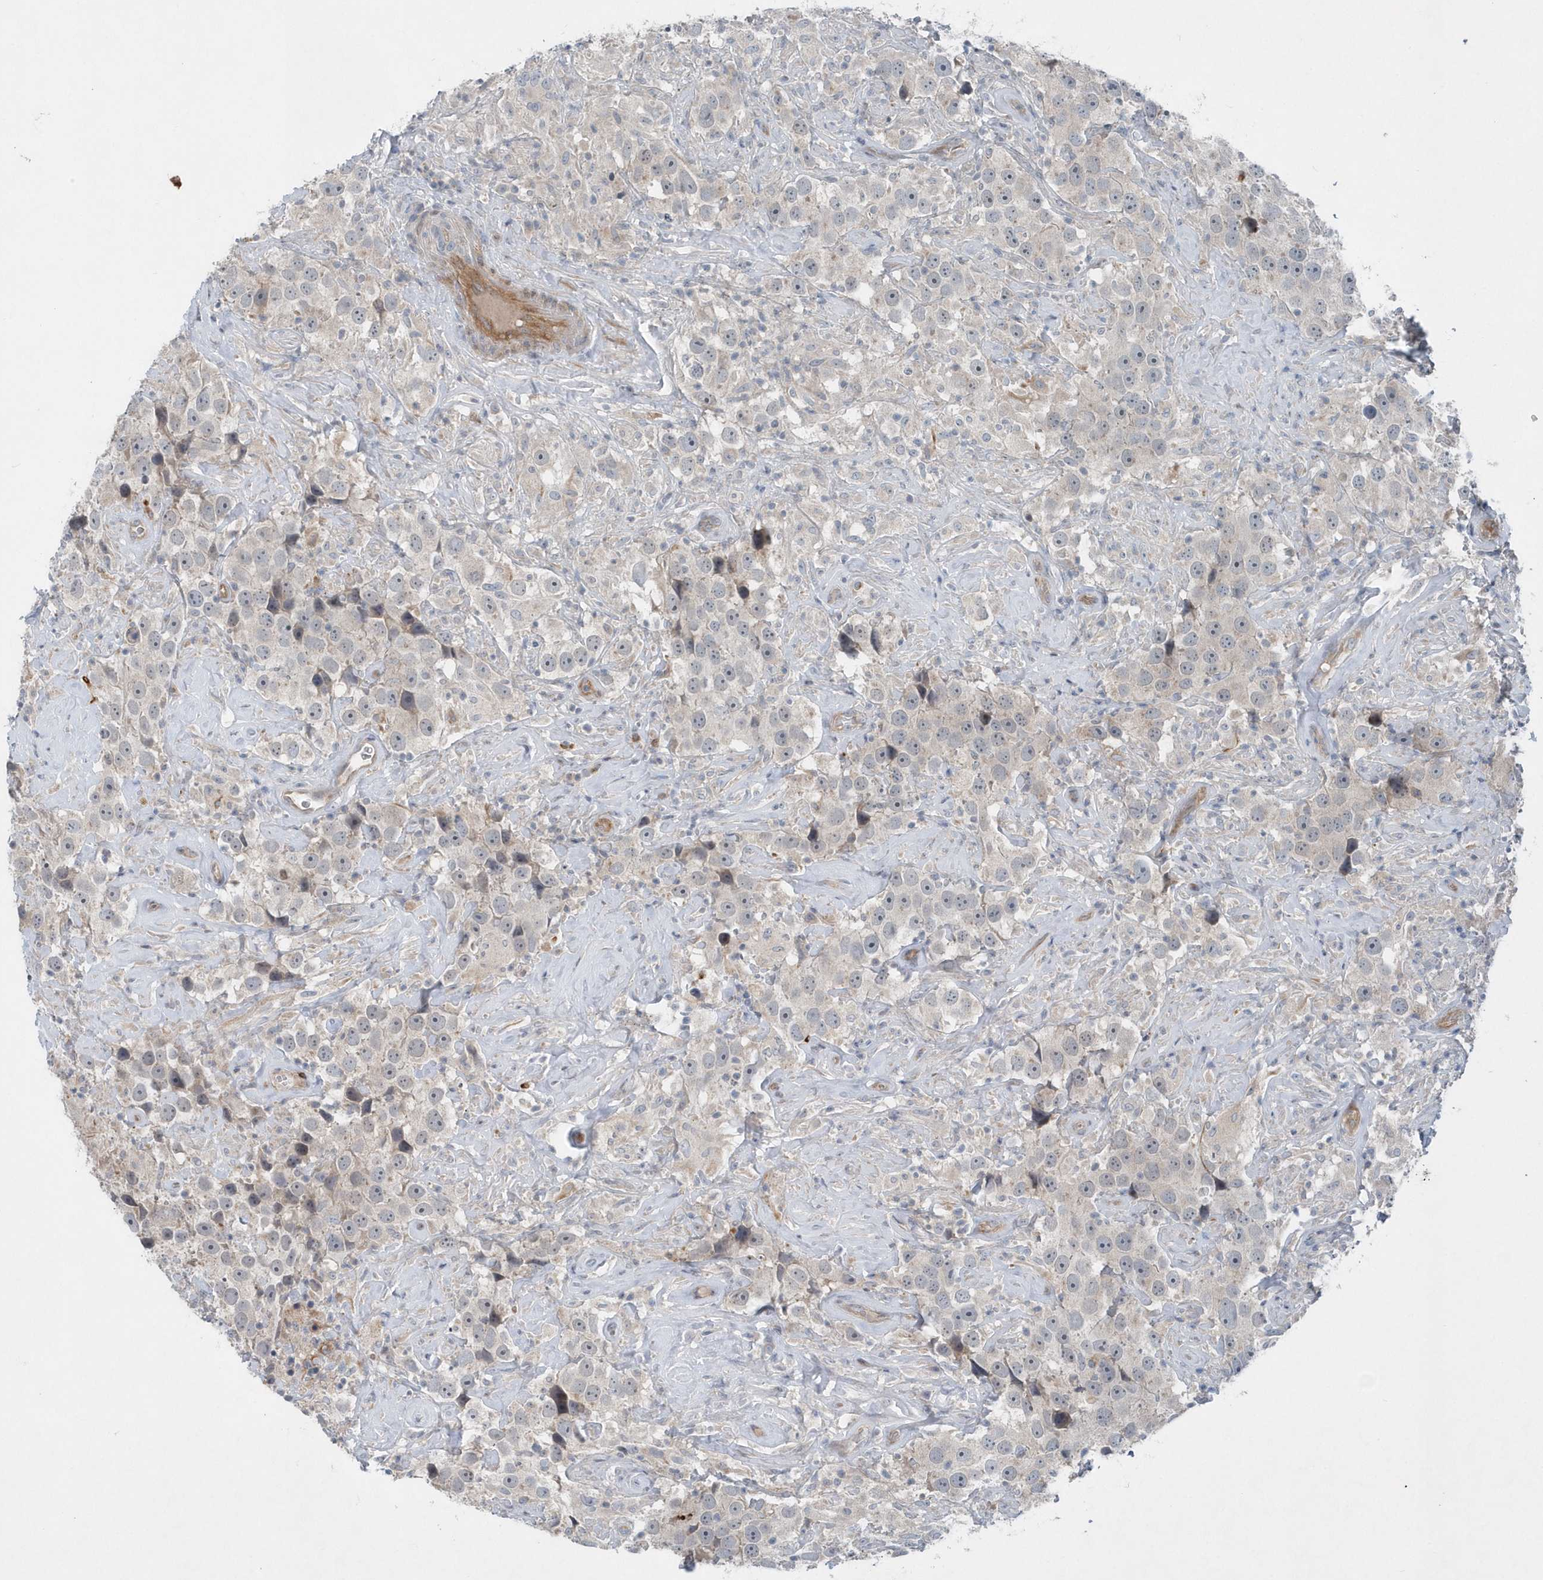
{"staining": {"intensity": "negative", "quantity": "none", "location": "none"}, "tissue": "testis cancer", "cell_type": "Tumor cells", "image_type": "cancer", "snomed": [{"axis": "morphology", "description": "Seminoma, NOS"}, {"axis": "topography", "description": "Testis"}], "caption": "Tumor cells are negative for protein expression in human testis seminoma.", "gene": "MCC", "patient": {"sex": "male", "age": 49}}